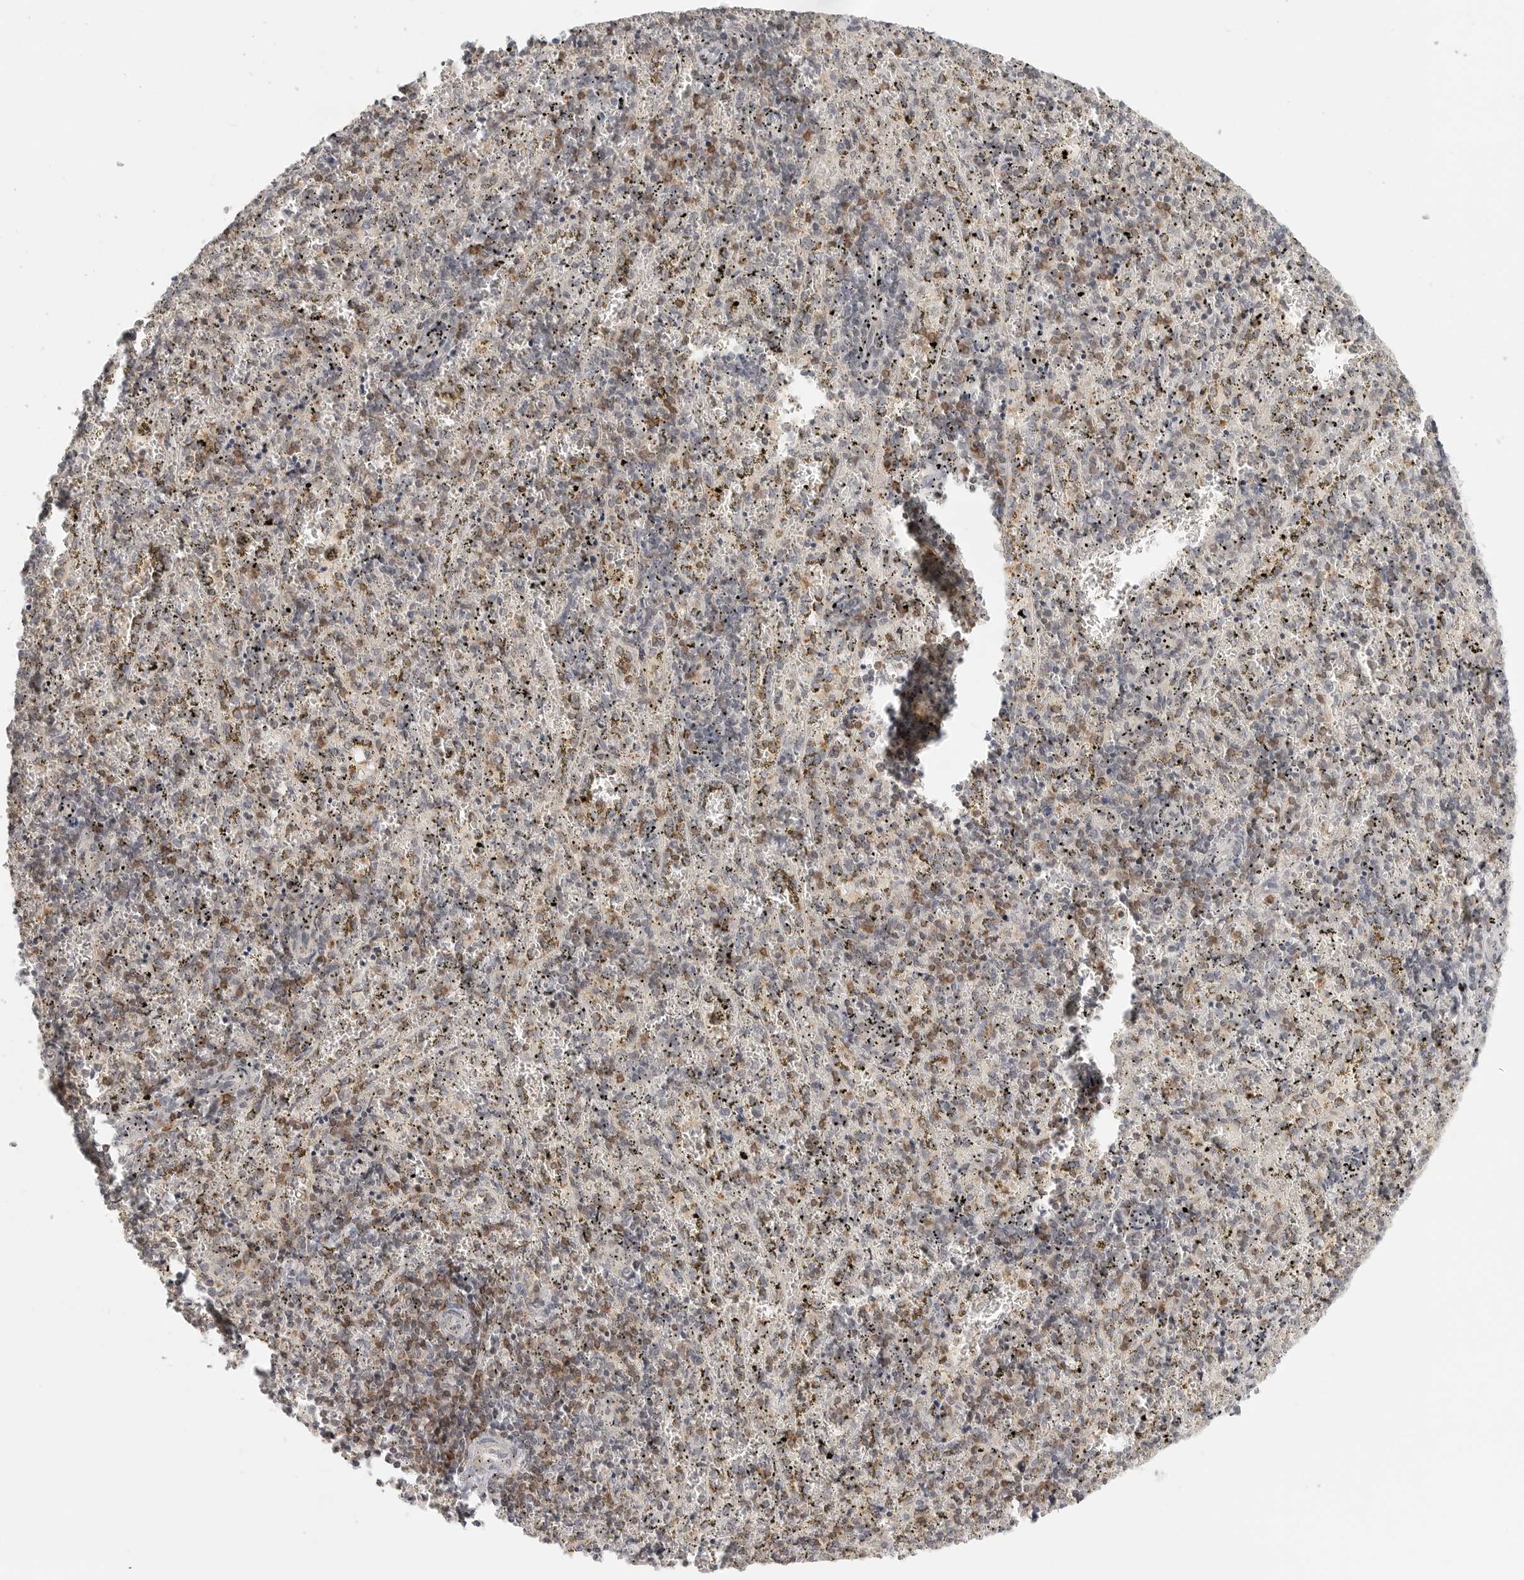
{"staining": {"intensity": "strong", "quantity": "<25%", "location": "cytoplasmic/membranous"}, "tissue": "spleen", "cell_type": "Cells in red pulp", "image_type": "normal", "snomed": [{"axis": "morphology", "description": "Normal tissue, NOS"}, {"axis": "topography", "description": "Spleen"}], "caption": "This histopathology image shows immunohistochemistry staining of benign spleen, with medium strong cytoplasmic/membranous positivity in about <25% of cells in red pulp.", "gene": "SH3KBP1", "patient": {"sex": "male", "age": 11}}